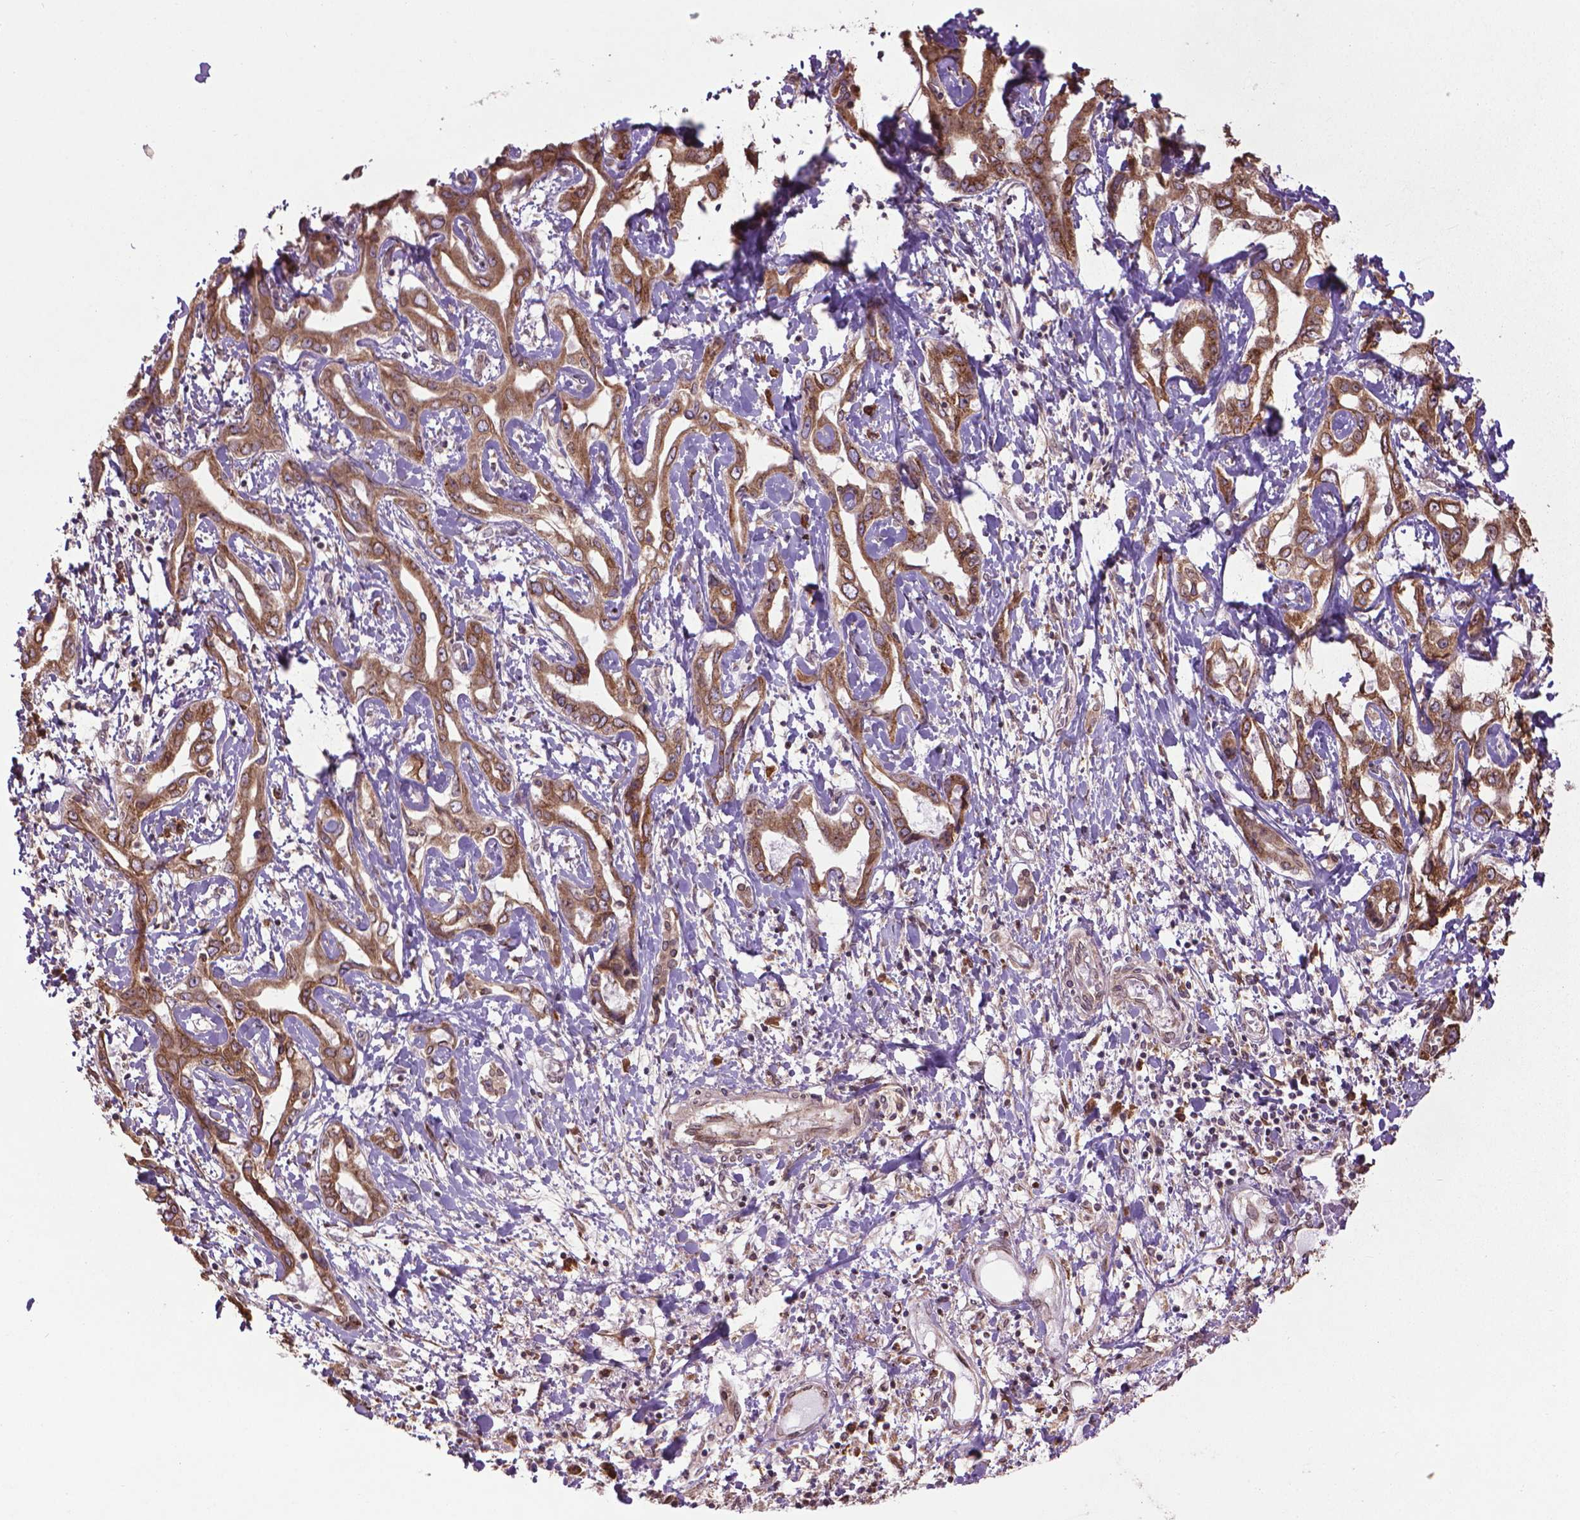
{"staining": {"intensity": "moderate", "quantity": ">75%", "location": "cytoplasmic/membranous"}, "tissue": "liver cancer", "cell_type": "Tumor cells", "image_type": "cancer", "snomed": [{"axis": "morphology", "description": "Cholangiocarcinoma"}, {"axis": "topography", "description": "Liver"}], "caption": "Liver cancer stained with a protein marker displays moderate staining in tumor cells.", "gene": "GAS1", "patient": {"sex": "male", "age": 59}}